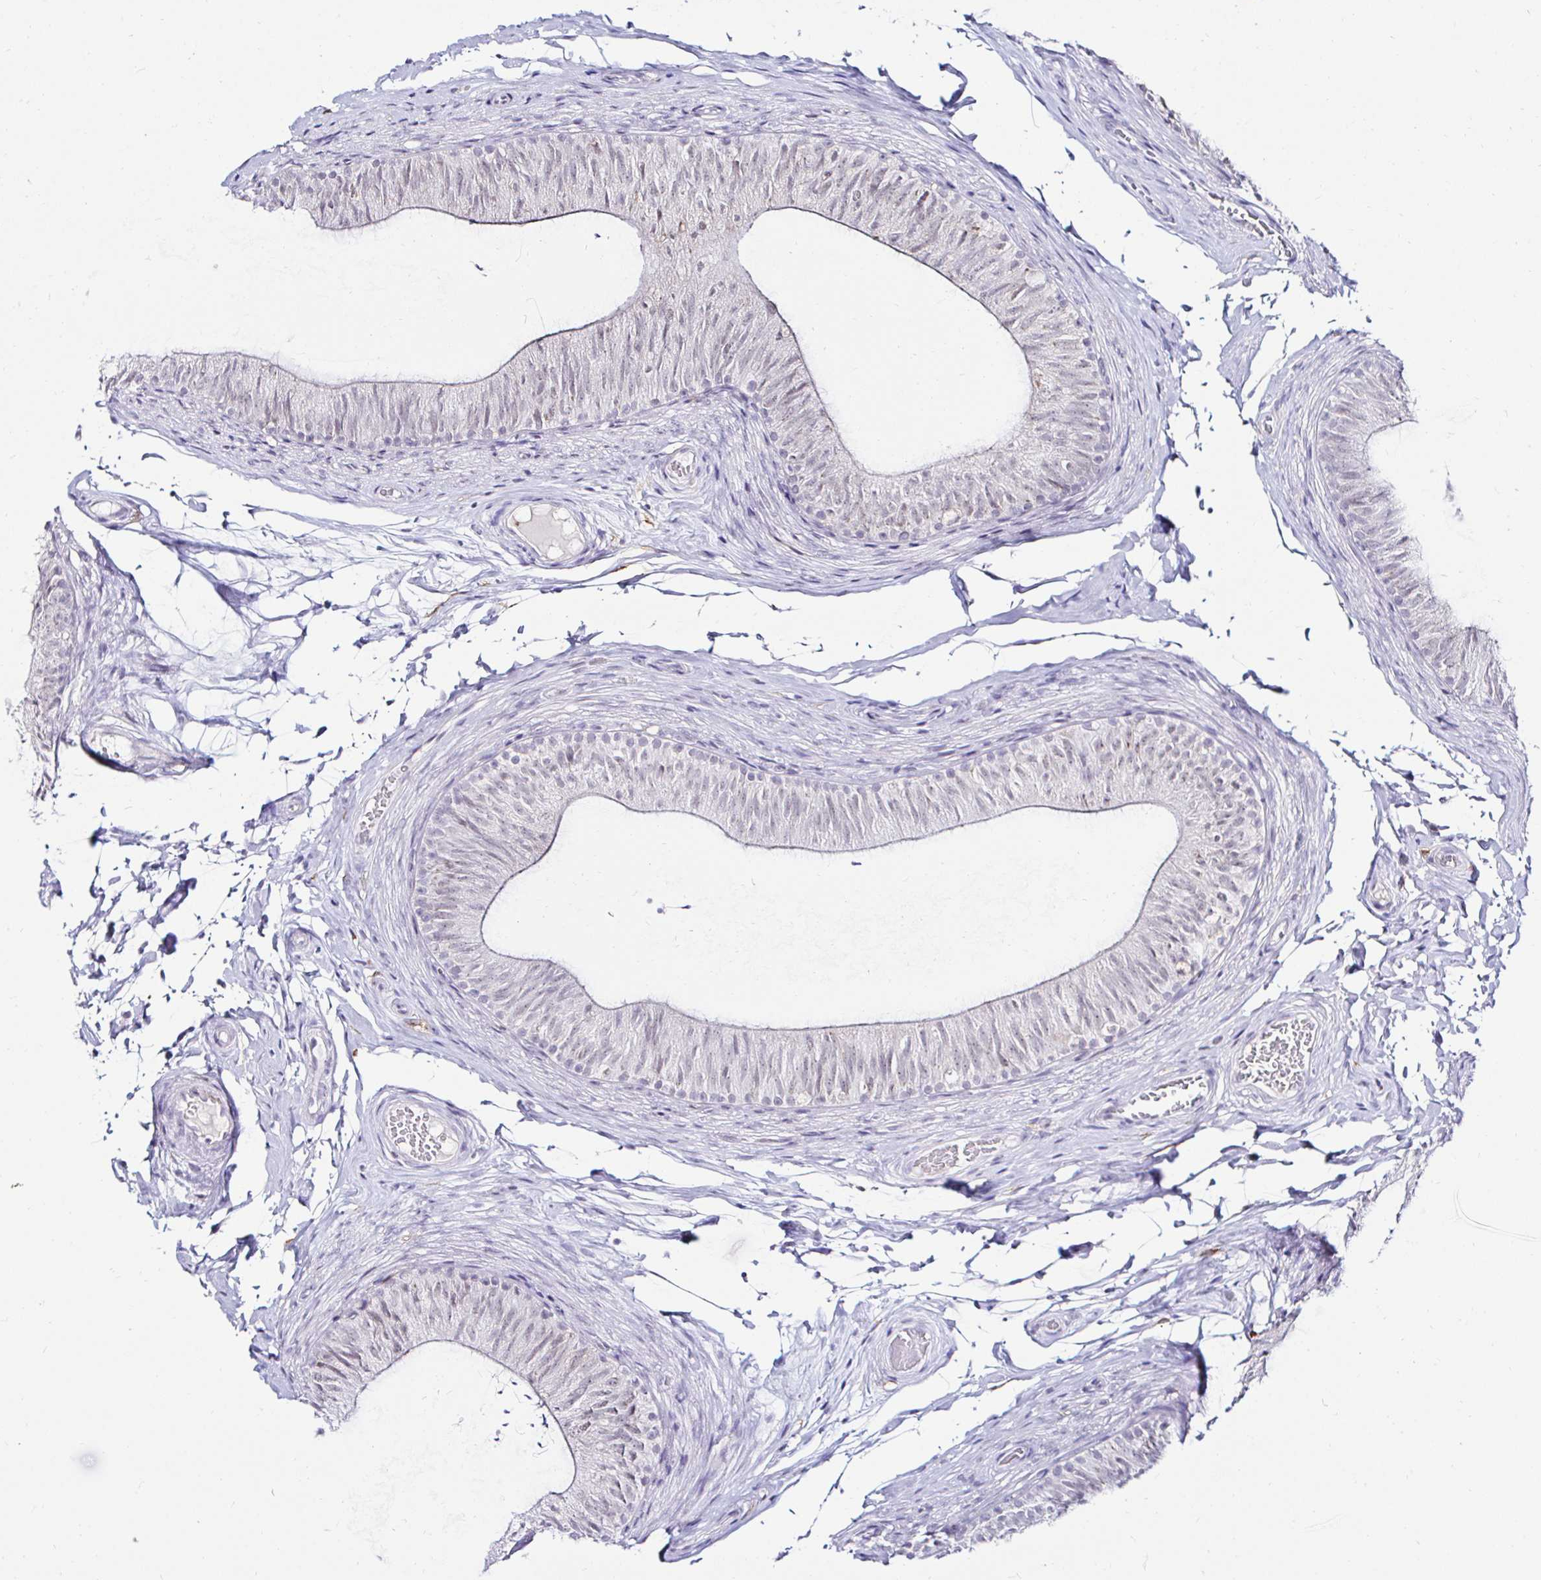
{"staining": {"intensity": "negative", "quantity": "none", "location": "none"}, "tissue": "epididymis", "cell_type": "Glandular cells", "image_type": "normal", "snomed": [{"axis": "morphology", "description": "Normal tissue, NOS"}, {"axis": "topography", "description": "Epididymis, spermatic cord, NOS"}, {"axis": "topography", "description": "Epididymis"}, {"axis": "topography", "description": "Peripheral nerve tissue"}], "caption": "A photomicrograph of epididymis stained for a protein demonstrates no brown staining in glandular cells.", "gene": "CYBB", "patient": {"sex": "male", "age": 29}}